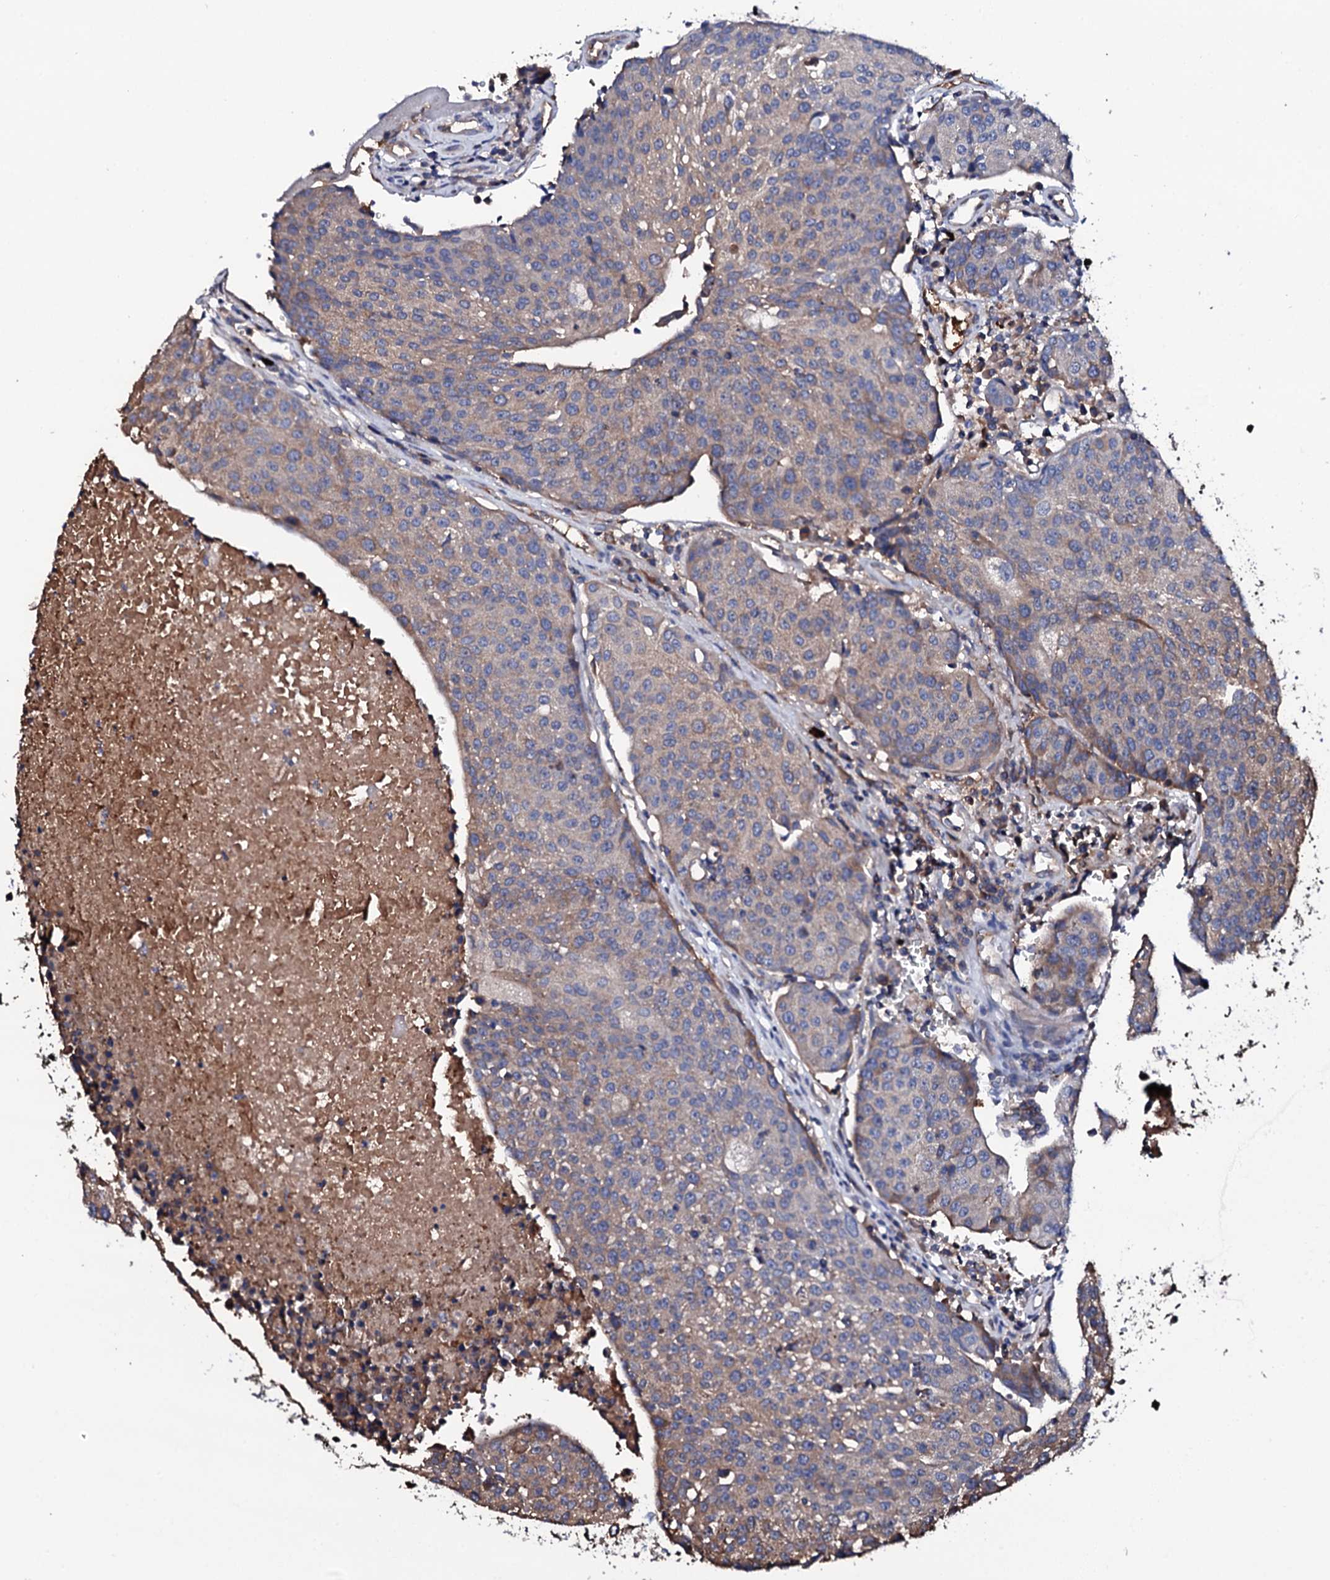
{"staining": {"intensity": "weak", "quantity": "25%-75%", "location": "cytoplasmic/membranous"}, "tissue": "urothelial cancer", "cell_type": "Tumor cells", "image_type": "cancer", "snomed": [{"axis": "morphology", "description": "Urothelial carcinoma, High grade"}, {"axis": "topography", "description": "Urinary bladder"}], "caption": "IHC histopathology image of neoplastic tissue: human urothelial cancer stained using IHC reveals low levels of weak protein expression localized specifically in the cytoplasmic/membranous of tumor cells, appearing as a cytoplasmic/membranous brown color.", "gene": "TCAF2", "patient": {"sex": "female", "age": 85}}